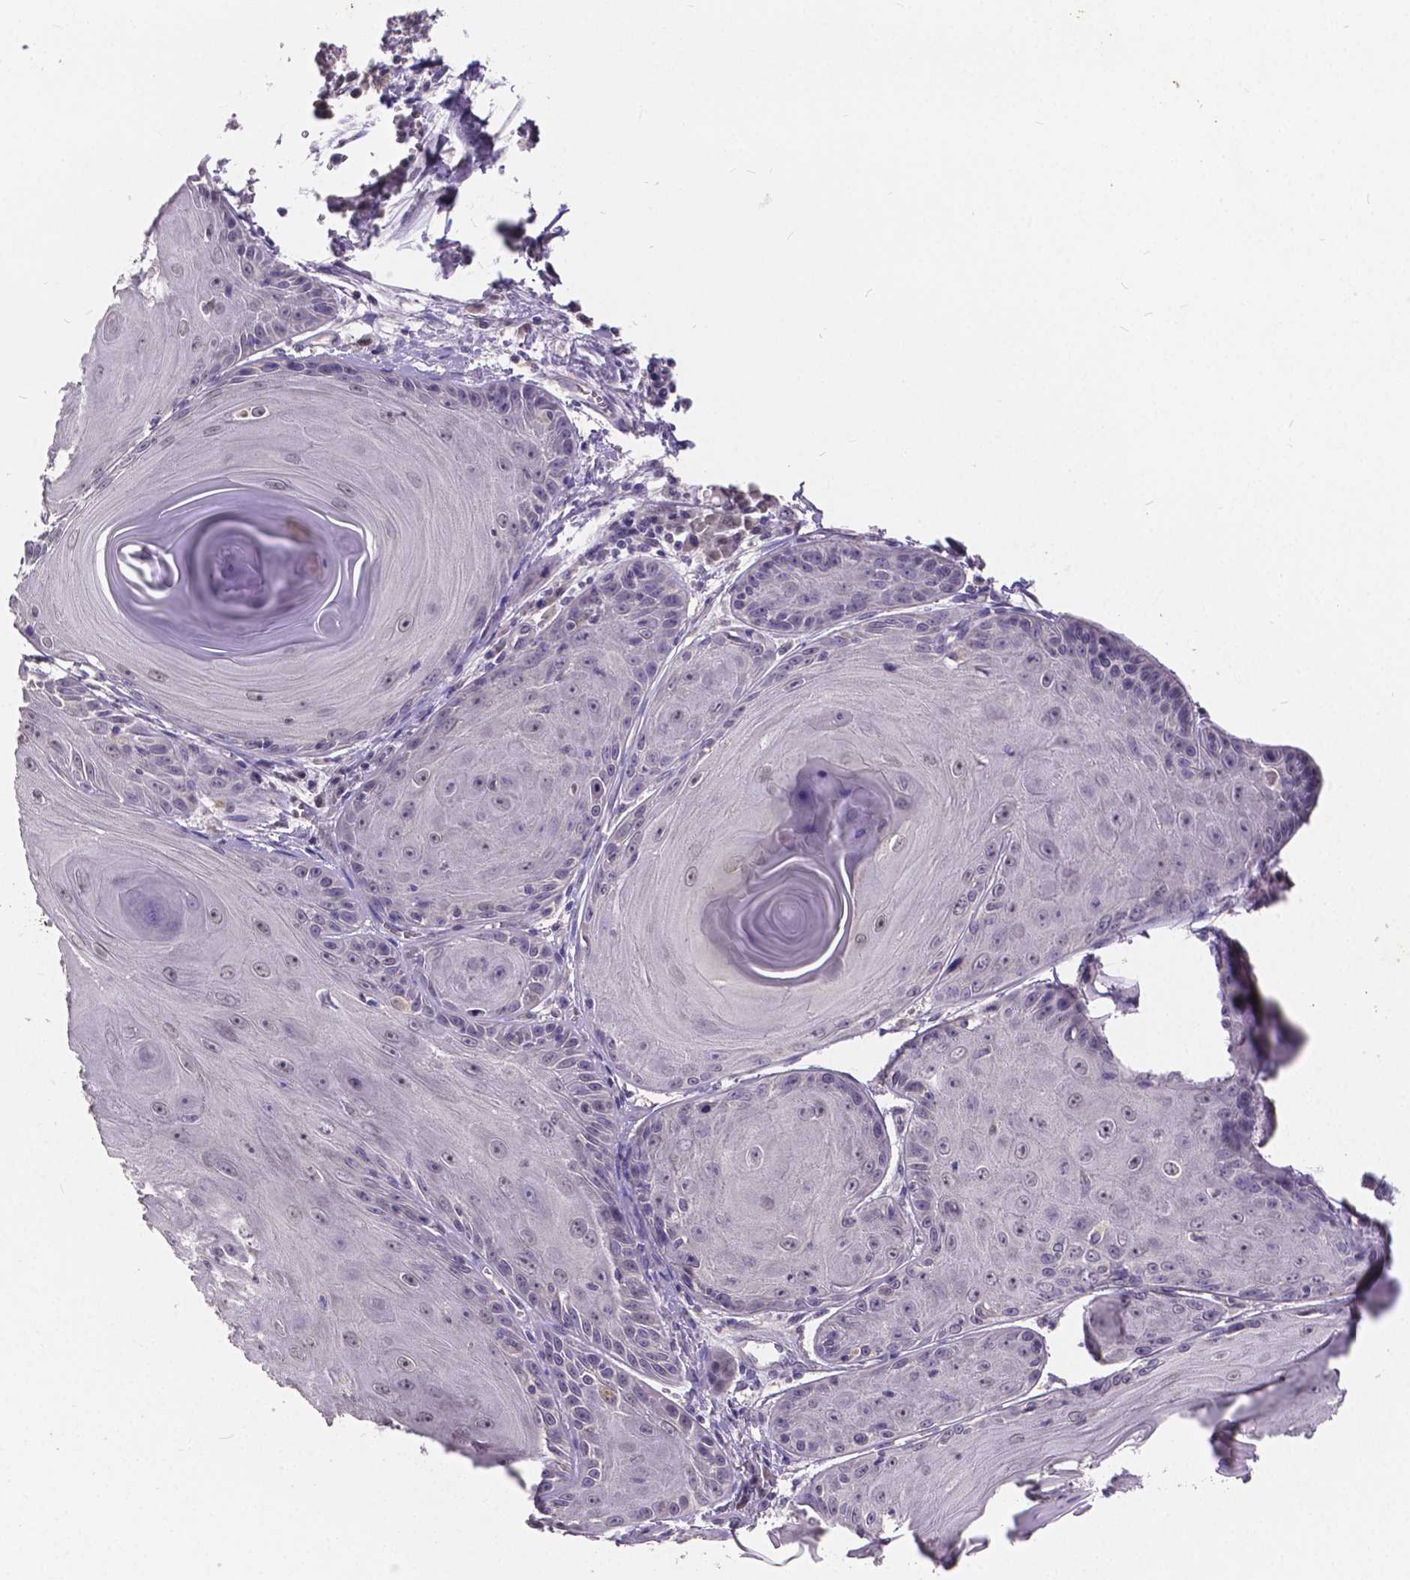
{"staining": {"intensity": "weak", "quantity": "<25%", "location": "nuclear"}, "tissue": "skin cancer", "cell_type": "Tumor cells", "image_type": "cancer", "snomed": [{"axis": "morphology", "description": "Squamous cell carcinoma, NOS"}, {"axis": "topography", "description": "Skin"}, {"axis": "topography", "description": "Vulva"}], "caption": "A high-resolution micrograph shows immunohistochemistry staining of skin cancer (squamous cell carcinoma), which demonstrates no significant expression in tumor cells.", "gene": "CTNNA2", "patient": {"sex": "female", "age": 85}}